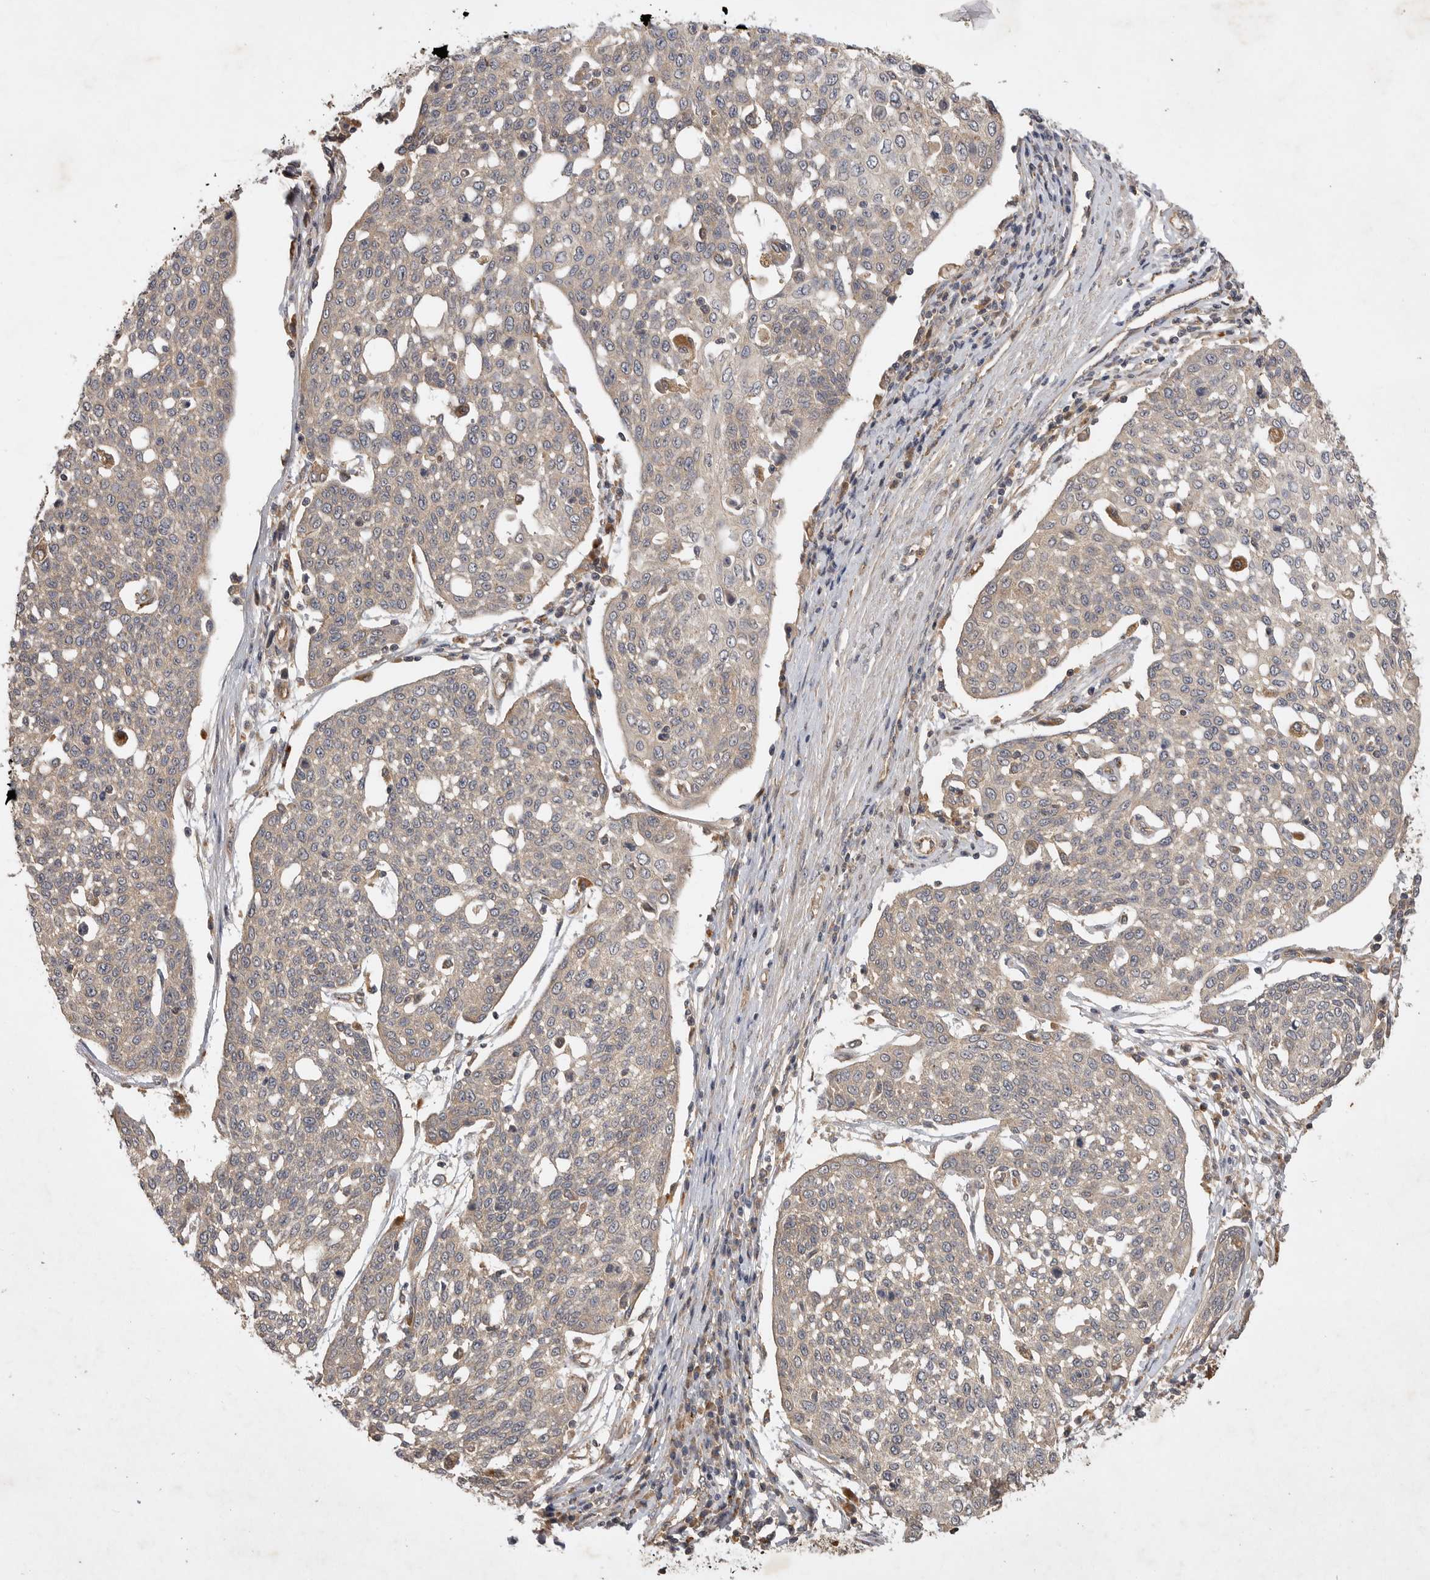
{"staining": {"intensity": "negative", "quantity": "none", "location": "none"}, "tissue": "cervical cancer", "cell_type": "Tumor cells", "image_type": "cancer", "snomed": [{"axis": "morphology", "description": "Squamous cell carcinoma, NOS"}, {"axis": "topography", "description": "Cervix"}], "caption": "Cervical squamous cell carcinoma stained for a protein using IHC displays no staining tumor cells.", "gene": "ZNF232", "patient": {"sex": "female", "age": 34}}